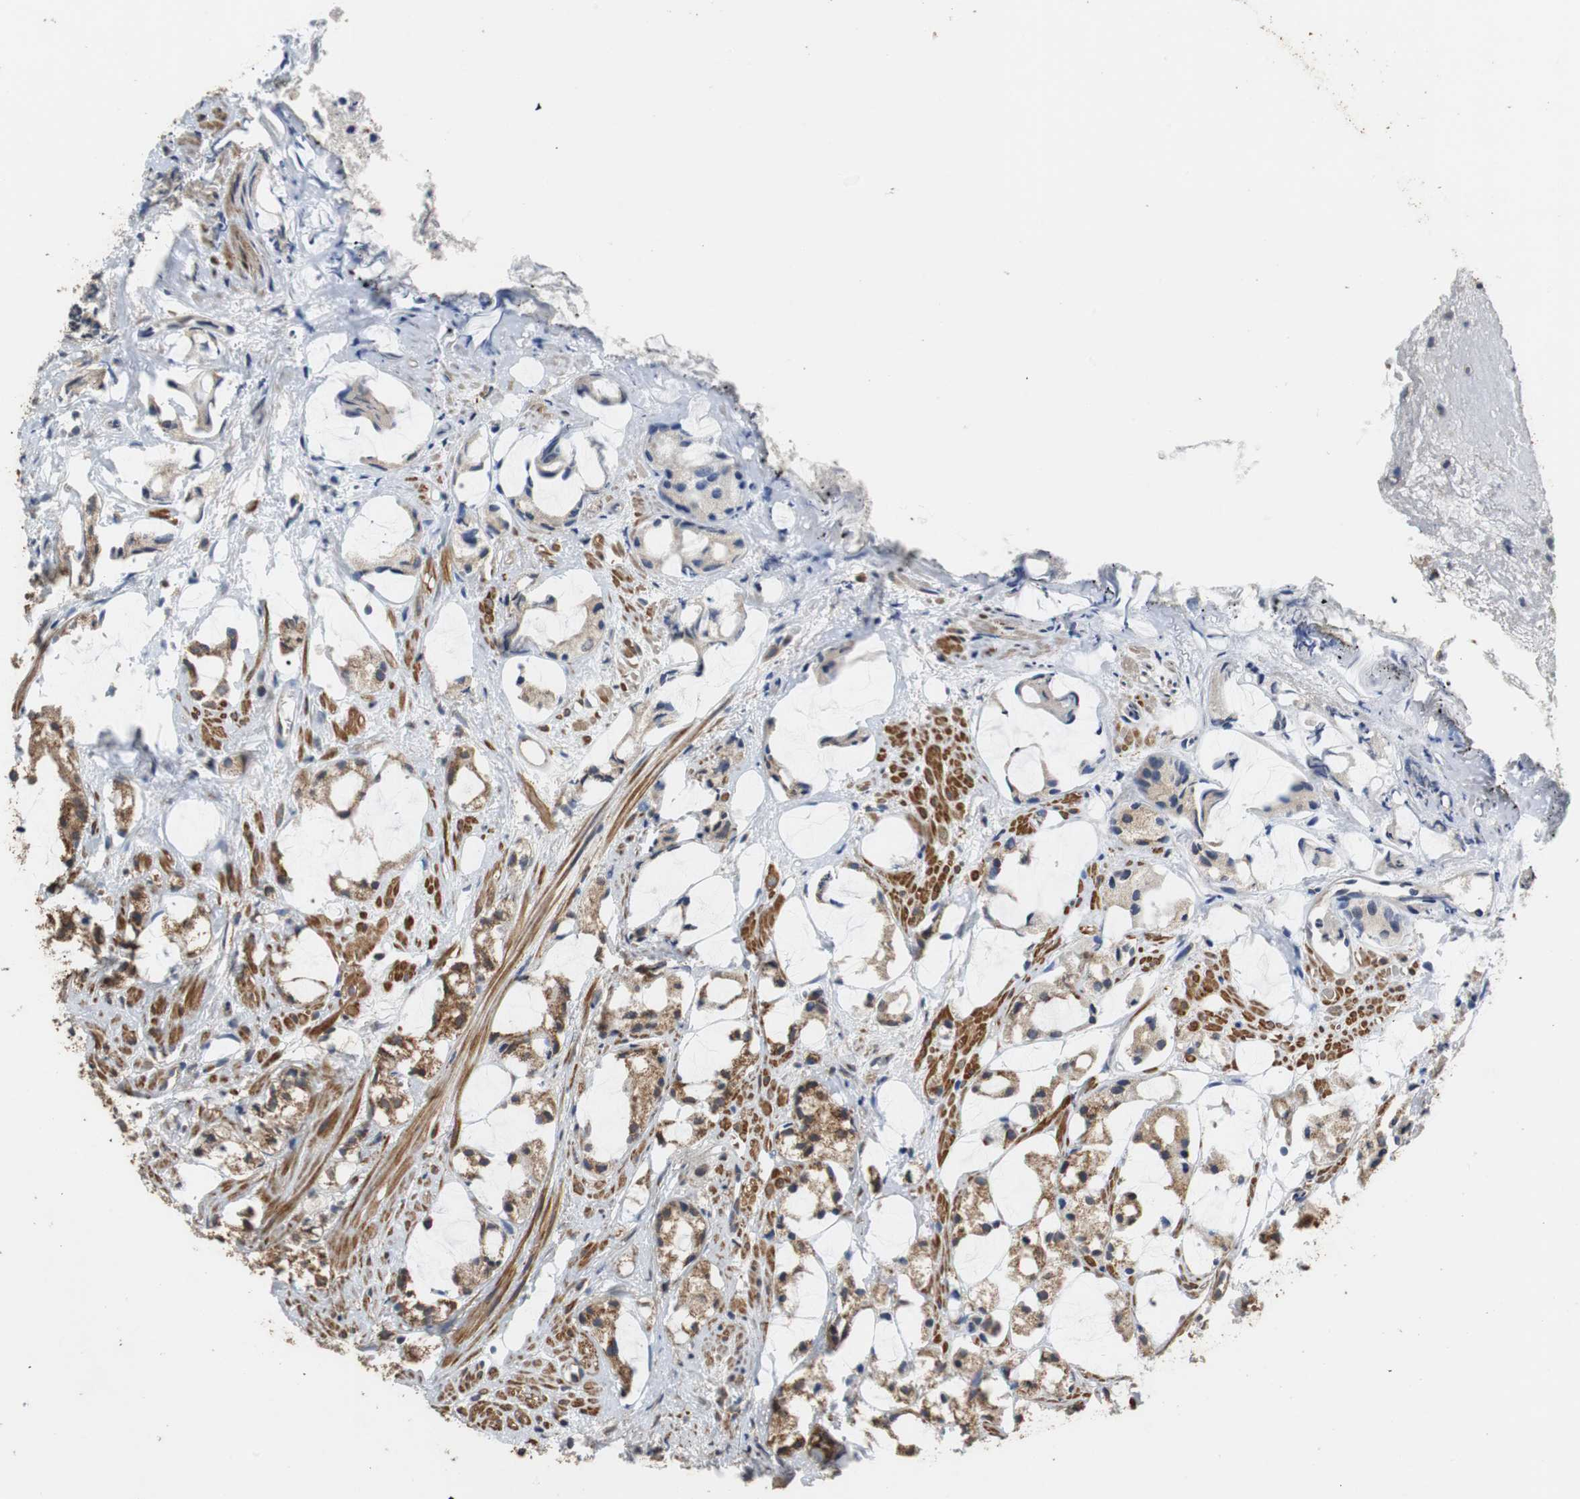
{"staining": {"intensity": "weak", "quantity": "25%-75%", "location": "cytoplasmic/membranous"}, "tissue": "prostate cancer", "cell_type": "Tumor cells", "image_type": "cancer", "snomed": [{"axis": "morphology", "description": "Adenocarcinoma, High grade"}, {"axis": "topography", "description": "Prostate"}], "caption": "Prostate high-grade adenocarcinoma was stained to show a protein in brown. There is low levels of weak cytoplasmic/membranous expression in approximately 25%-75% of tumor cells.", "gene": "HMGCL", "patient": {"sex": "male", "age": 85}}